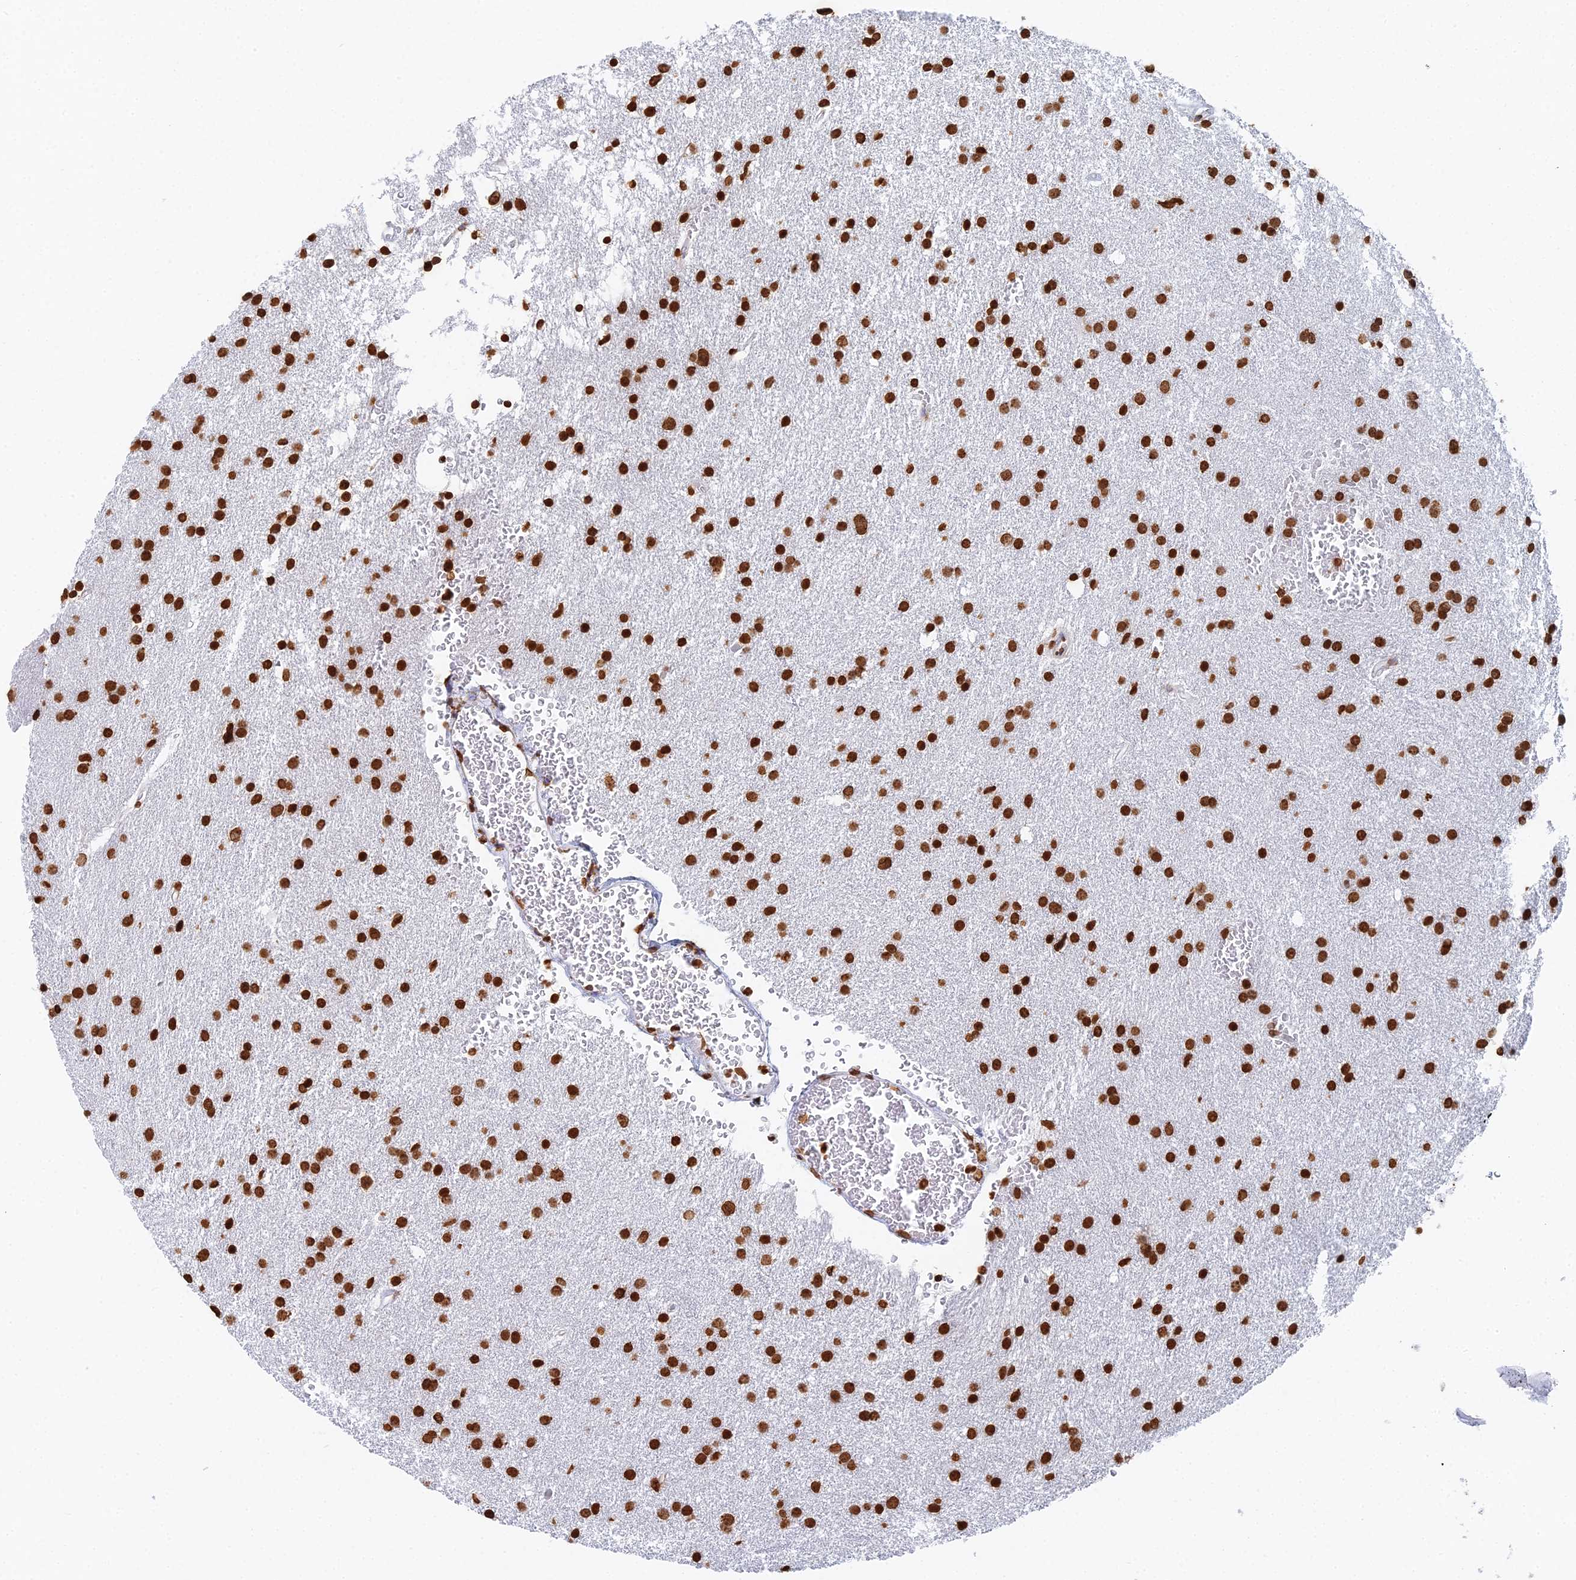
{"staining": {"intensity": "strong", "quantity": ">75%", "location": "nuclear"}, "tissue": "glioma", "cell_type": "Tumor cells", "image_type": "cancer", "snomed": [{"axis": "morphology", "description": "Glioma, malignant, High grade"}, {"axis": "topography", "description": "Cerebral cortex"}], "caption": "The photomicrograph exhibits a brown stain indicating the presence of a protein in the nuclear of tumor cells in malignant high-grade glioma.", "gene": "GBP3", "patient": {"sex": "female", "age": 36}}